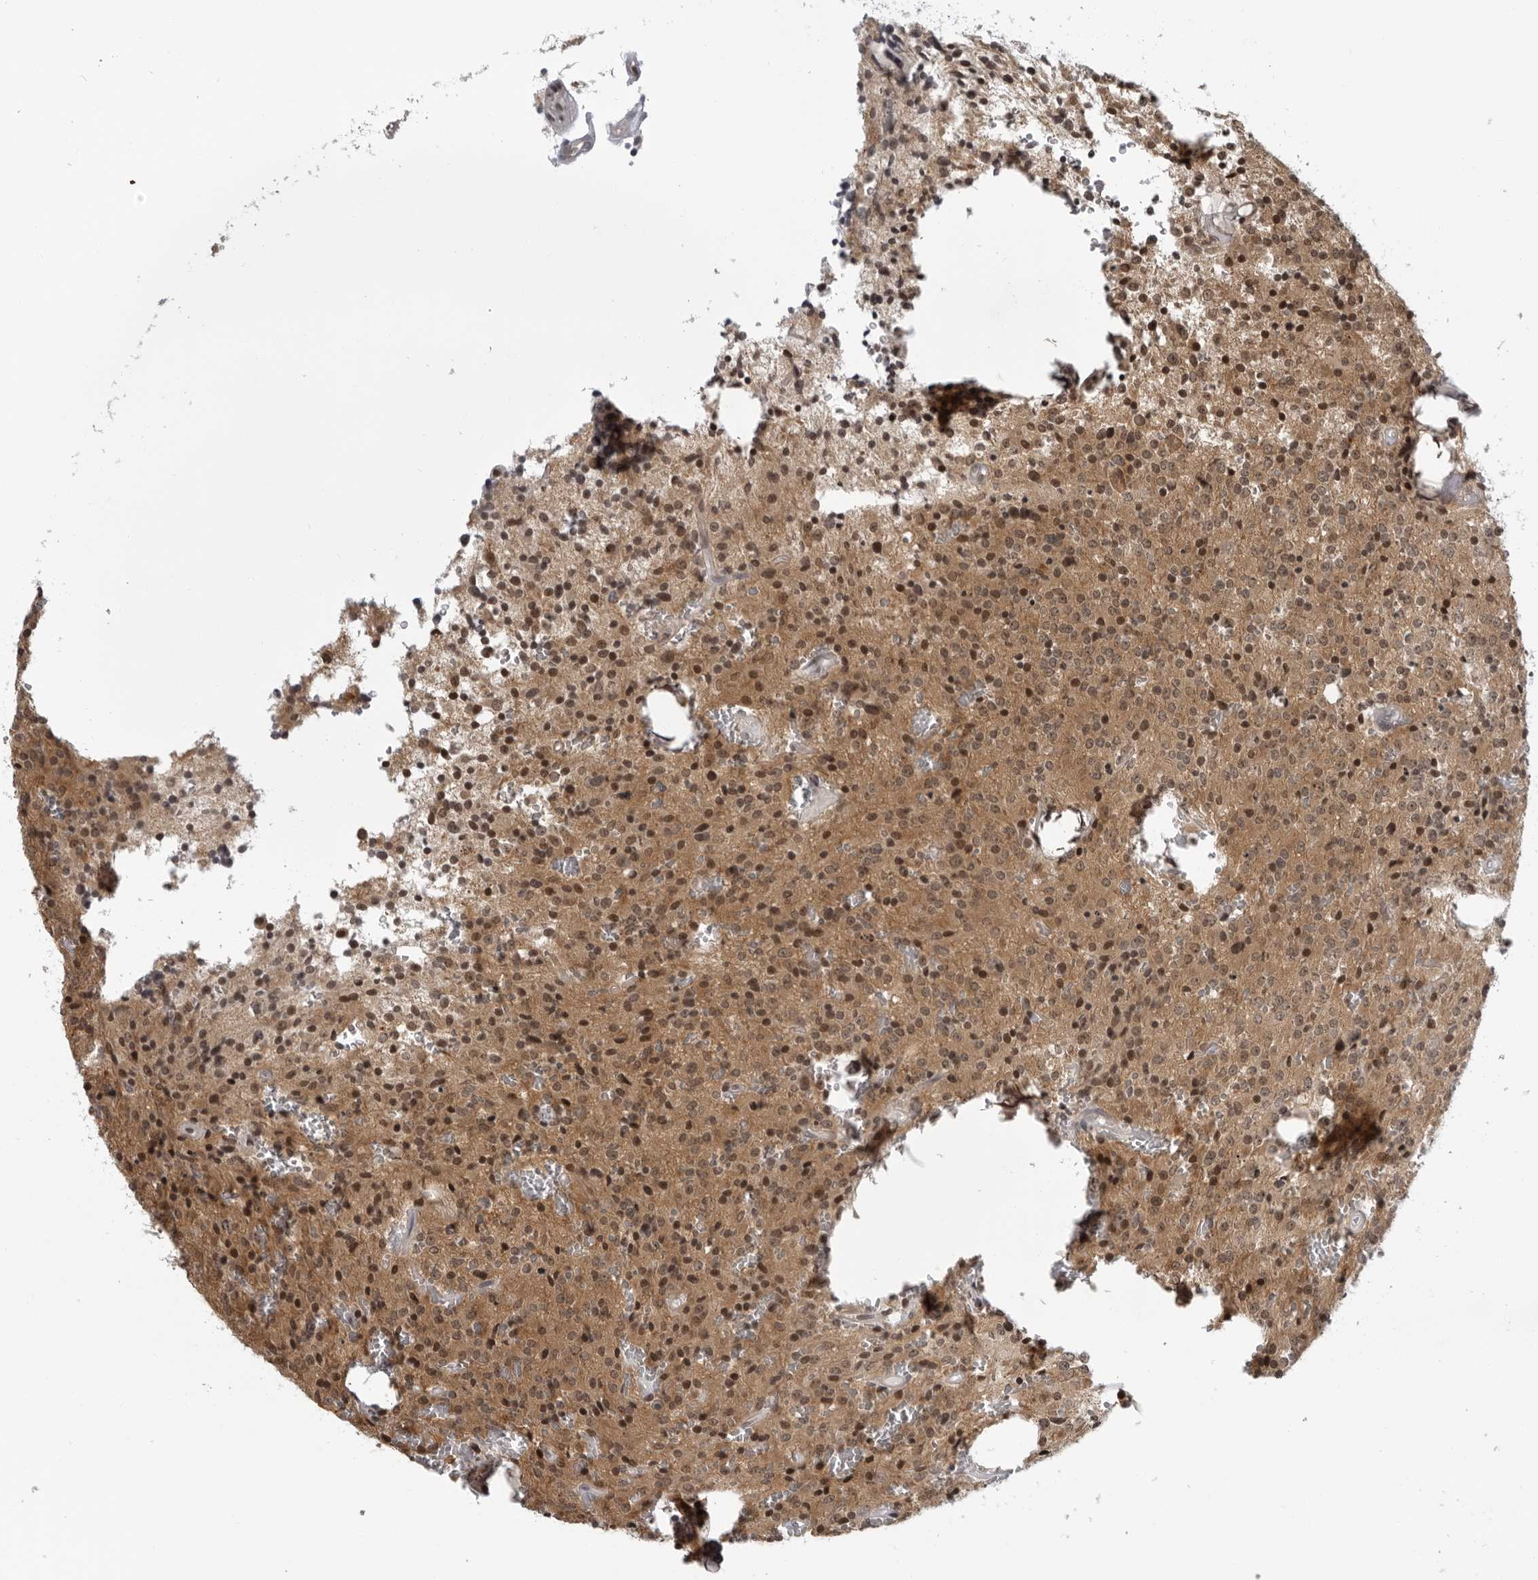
{"staining": {"intensity": "moderate", "quantity": ">75%", "location": "cytoplasmic/membranous,nuclear"}, "tissue": "glioma", "cell_type": "Tumor cells", "image_type": "cancer", "snomed": [{"axis": "morphology", "description": "Glioma, malignant, Low grade"}, {"axis": "topography", "description": "Brain"}], "caption": "The photomicrograph demonstrates immunohistochemical staining of malignant glioma (low-grade). There is moderate cytoplasmic/membranous and nuclear expression is appreciated in about >75% of tumor cells.", "gene": "MAF", "patient": {"sex": "male", "age": 58}}